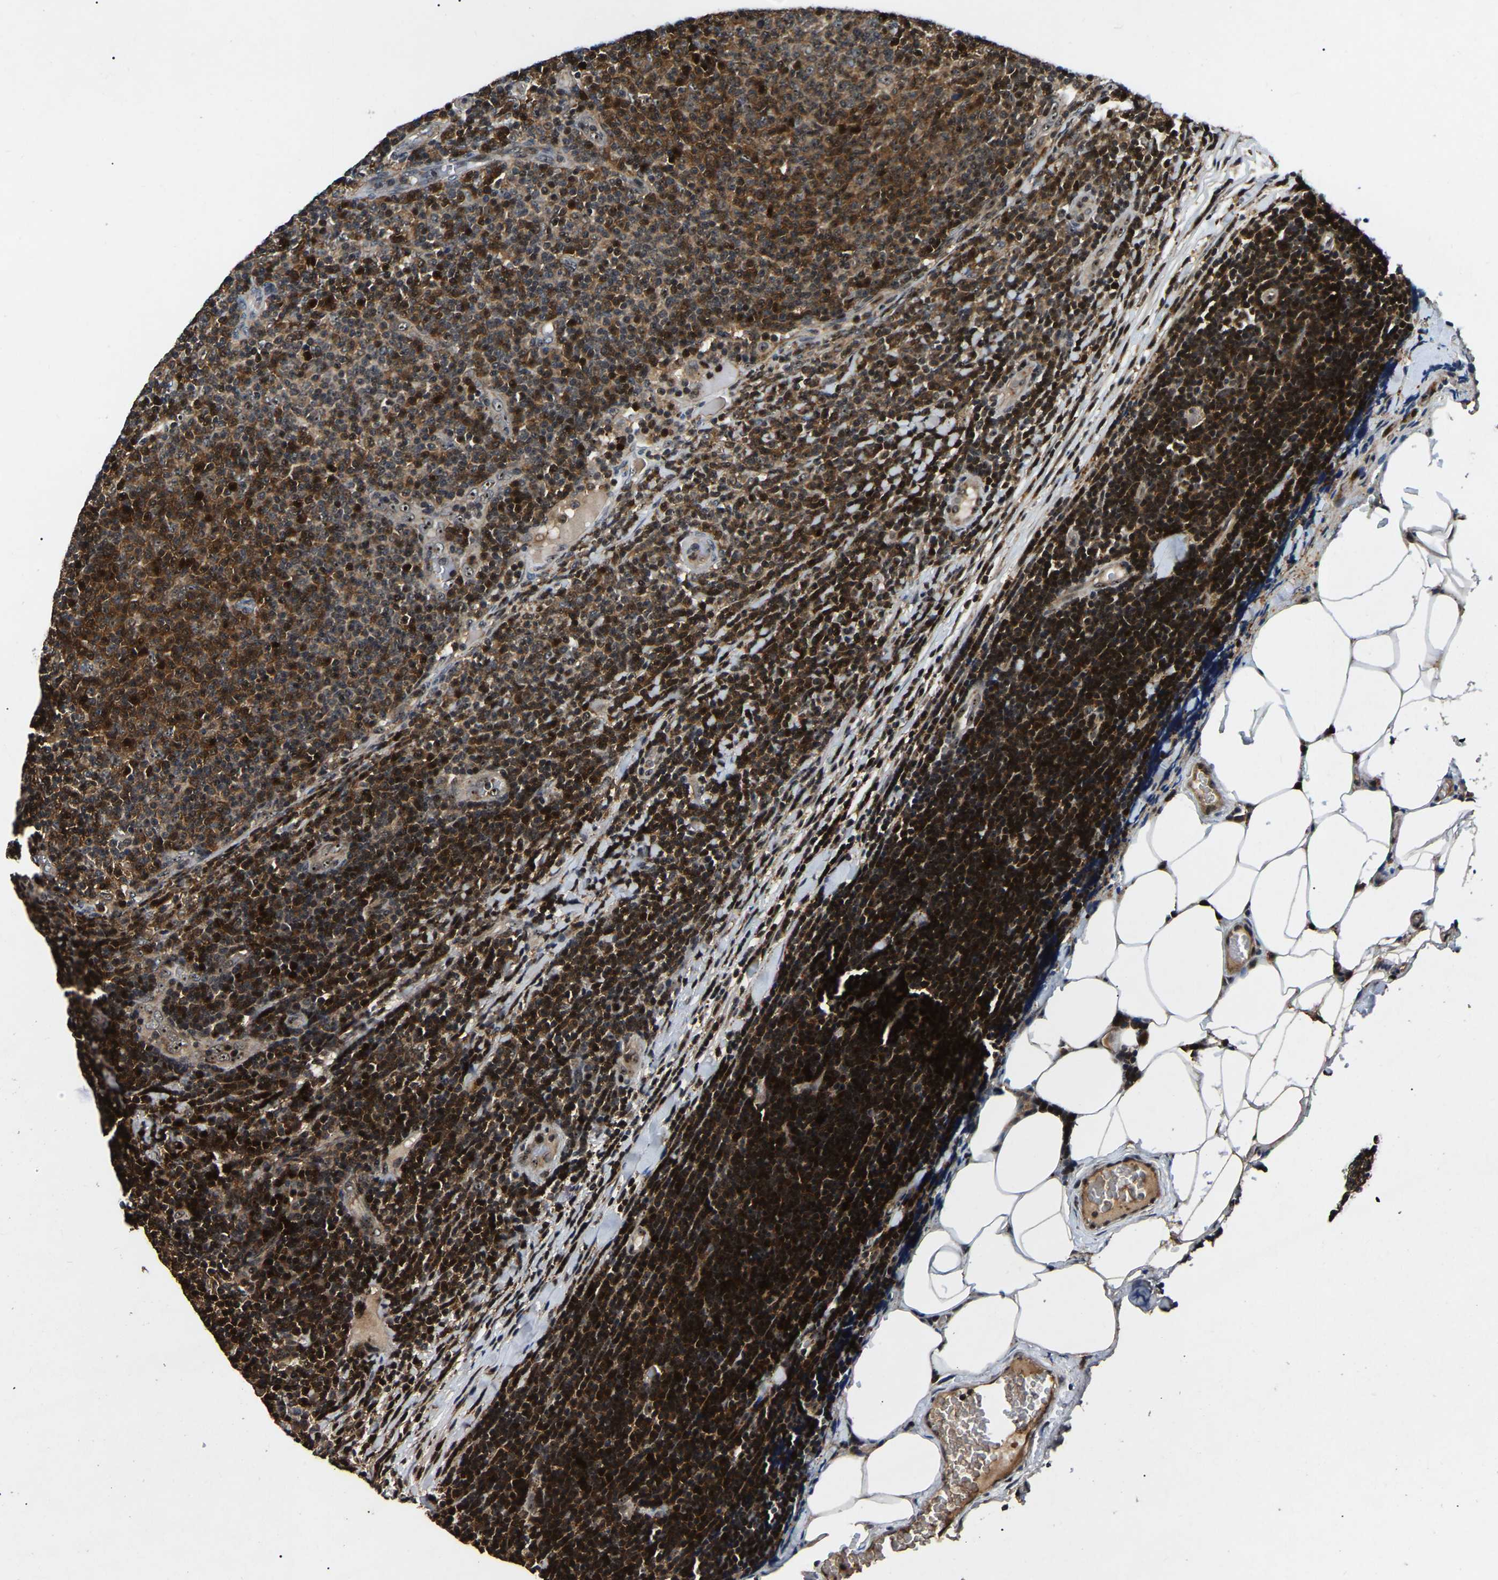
{"staining": {"intensity": "strong", "quantity": ">75%", "location": "cytoplasmic/membranous,nuclear"}, "tissue": "lymphoma", "cell_type": "Tumor cells", "image_type": "cancer", "snomed": [{"axis": "morphology", "description": "Malignant lymphoma, non-Hodgkin's type, Low grade"}, {"axis": "topography", "description": "Lymph node"}], "caption": "Immunohistochemical staining of human lymphoma exhibits high levels of strong cytoplasmic/membranous and nuclear expression in approximately >75% of tumor cells.", "gene": "RBM28", "patient": {"sex": "male", "age": 66}}